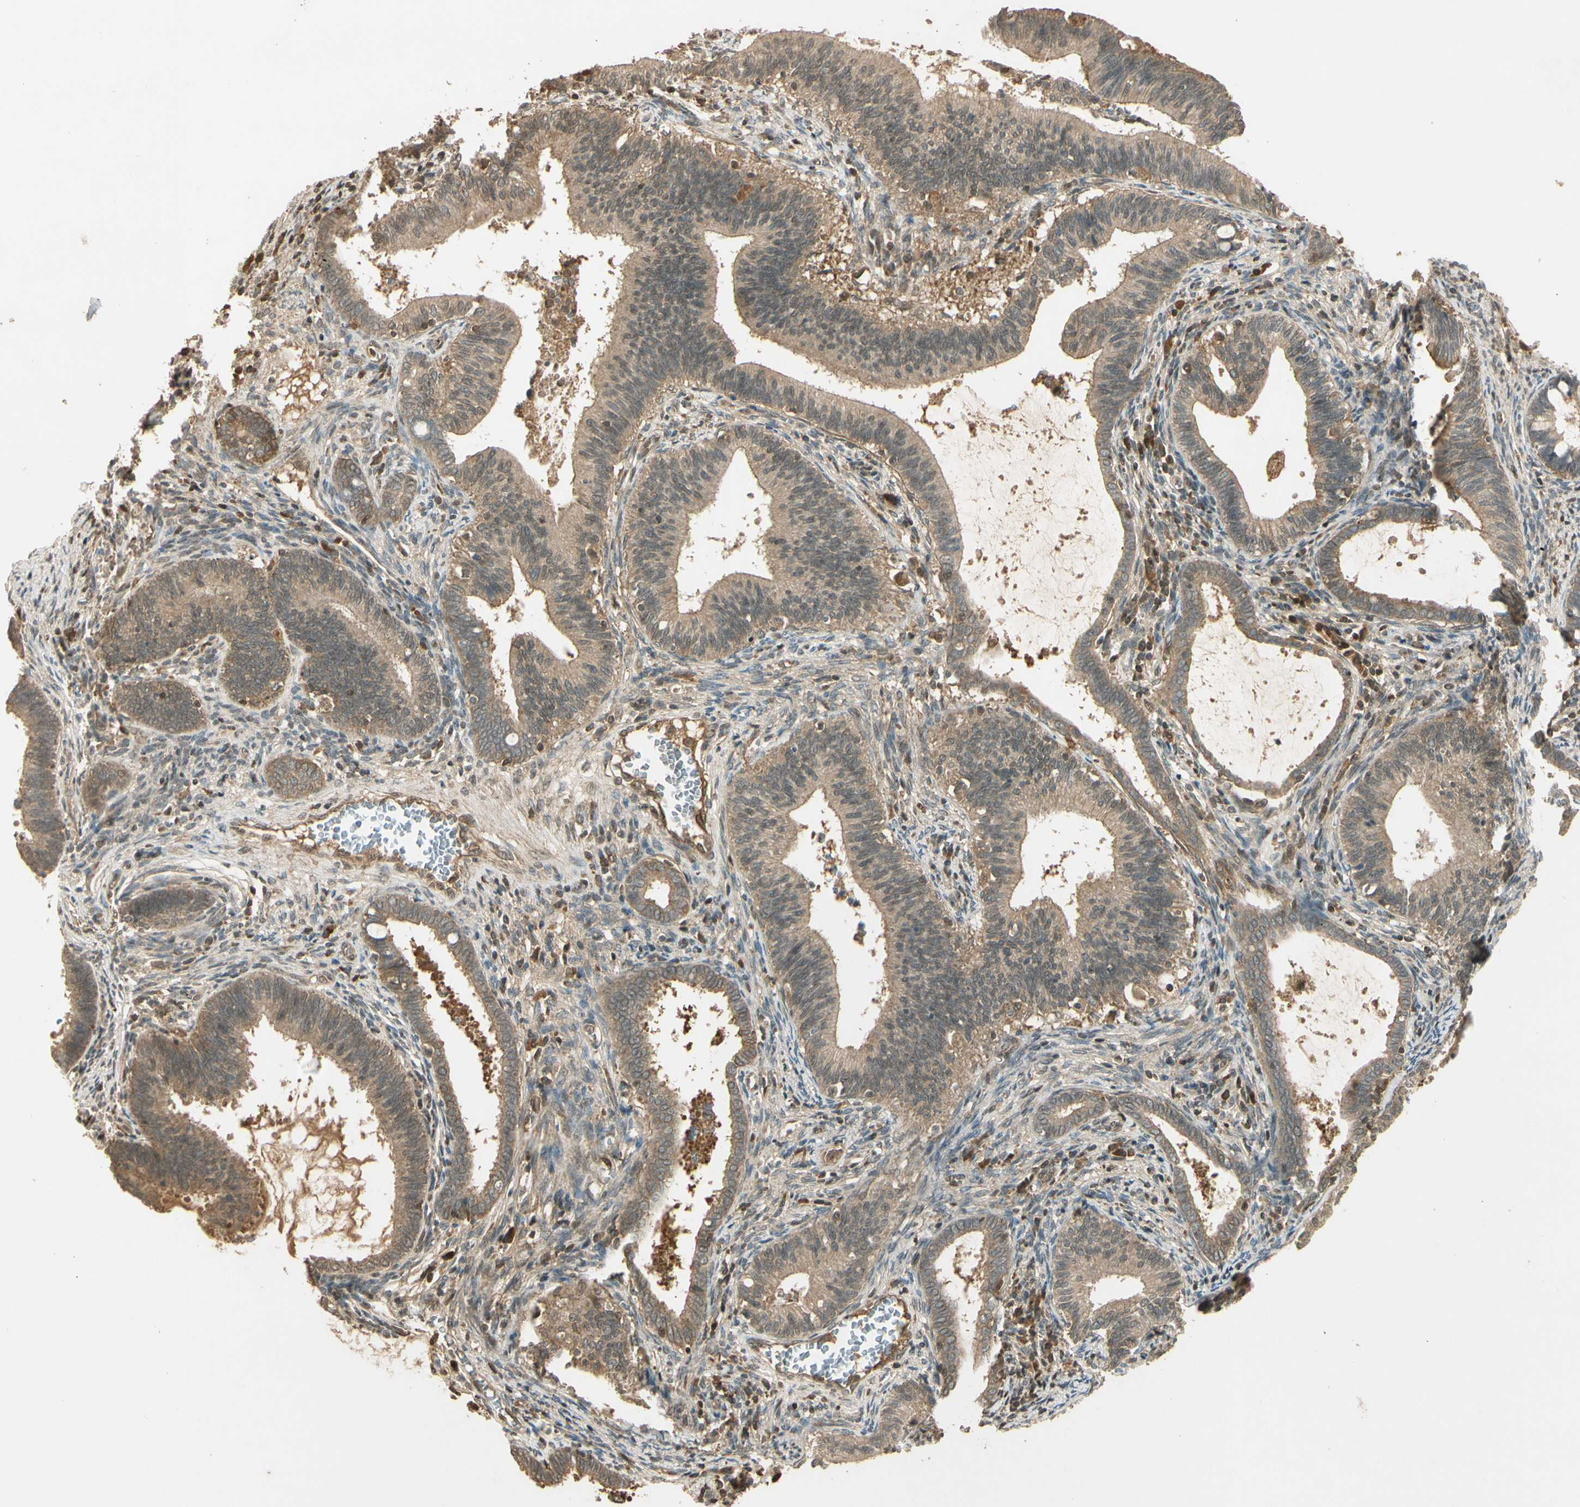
{"staining": {"intensity": "moderate", "quantity": ">75%", "location": "cytoplasmic/membranous"}, "tissue": "cervical cancer", "cell_type": "Tumor cells", "image_type": "cancer", "snomed": [{"axis": "morphology", "description": "Adenocarcinoma, NOS"}, {"axis": "topography", "description": "Cervix"}], "caption": "Immunohistochemical staining of human adenocarcinoma (cervical) displays moderate cytoplasmic/membranous protein staining in approximately >75% of tumor cells.", "gene": "GMEB2", "patient": {"sex": "female", "age": 44}}